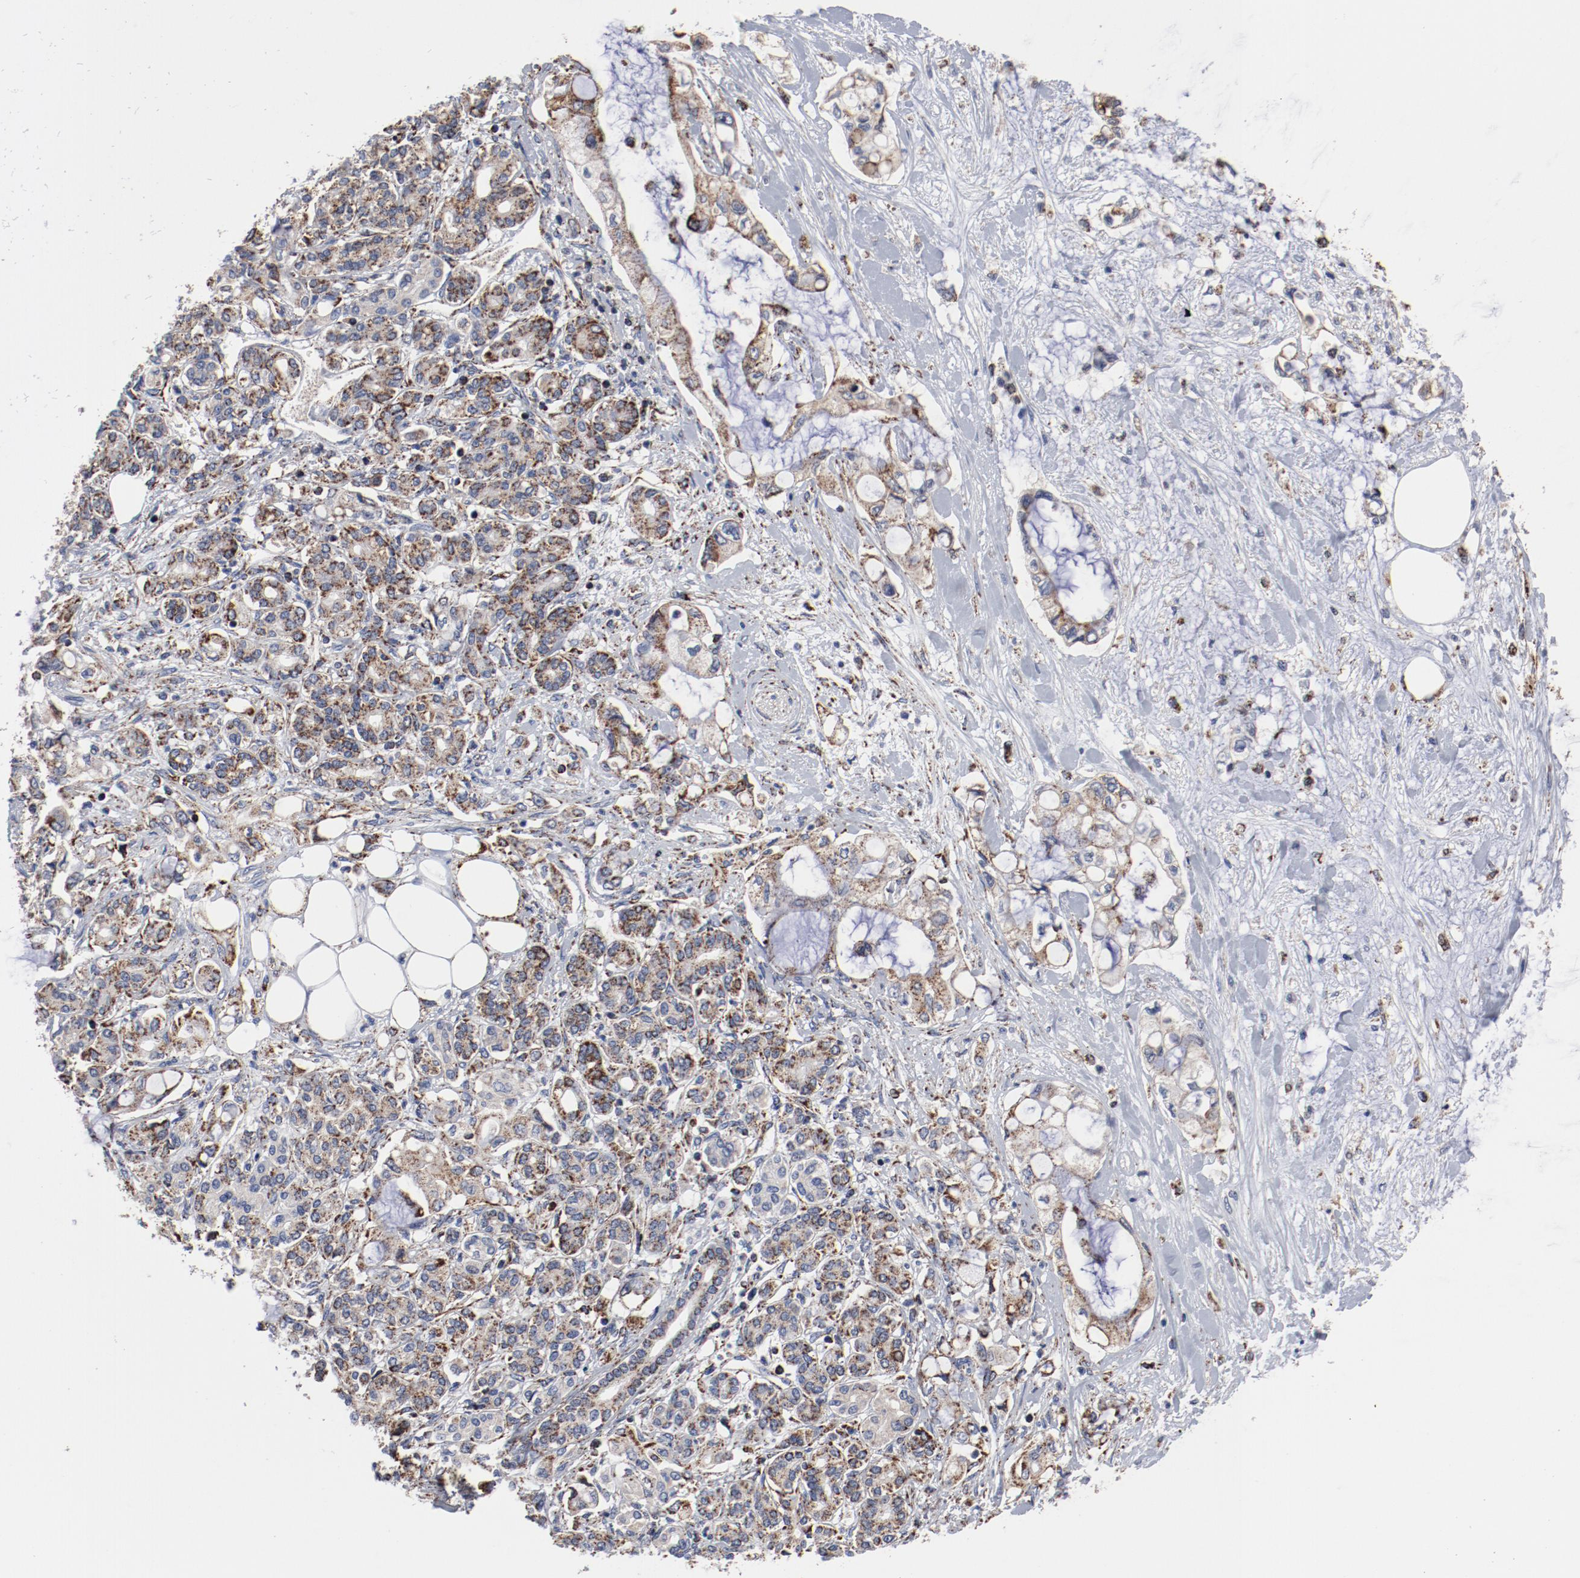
{"staining": {"intensity": "moderate", "quantity": ">75%", "location": "cytoplasmic/membranous"}, "tissue": "pancreatic cancer", "cell_type": "Tumor cells", "image_type": "cancer", "snomed": [{"axis": "morphology", "description": "Adenocarcinoma, NOS"}, {"axis": "topography", "description": "Pancreas"}], "caption": "Moderate cytoplasmic/membranous protein expression is identified in about >75% of tumor cells in pancreatic adenocarcinoma.", "gene": "NDUFV2", "patient": {"sex": "female", "age": 70}}